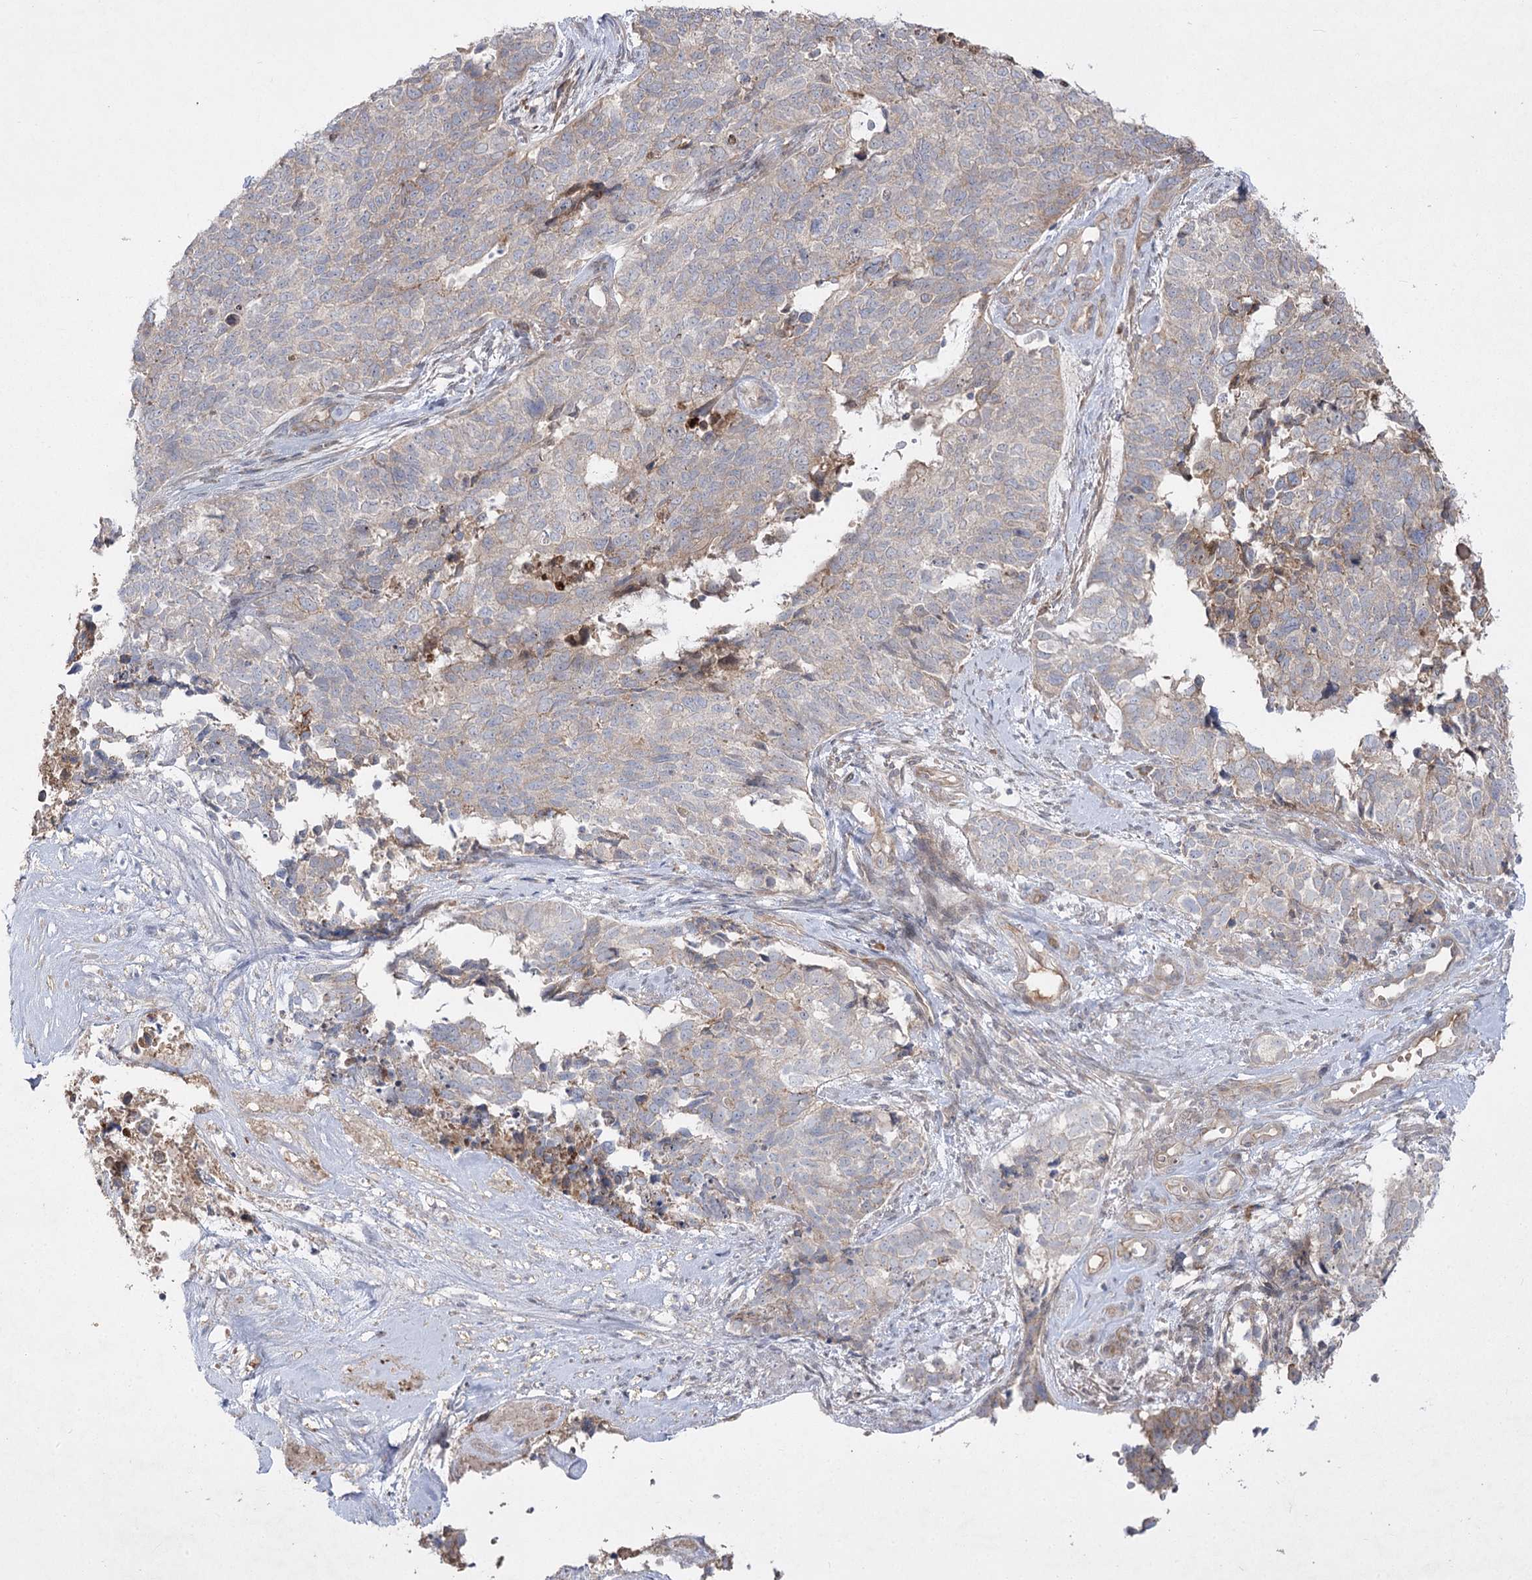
{"staining": {"intensity": "negative", "quantity": "none", "location": "none"}, "tissue": "cervical cancer", "cell_type": "Tumor cells", "image_type": "cancer", "snomed": [{"axis": "morphology", "description": "Squamous cell carcinoma, NOS"}, {"axis": "topography", "description": "Cervix"}], "caption": "A photomicrograph of cervical cancer stained for a protein displays no brown staining in tumor cells.", "gene": "PLEKHA5", "patient": {"sex": "female", "age": 63}}